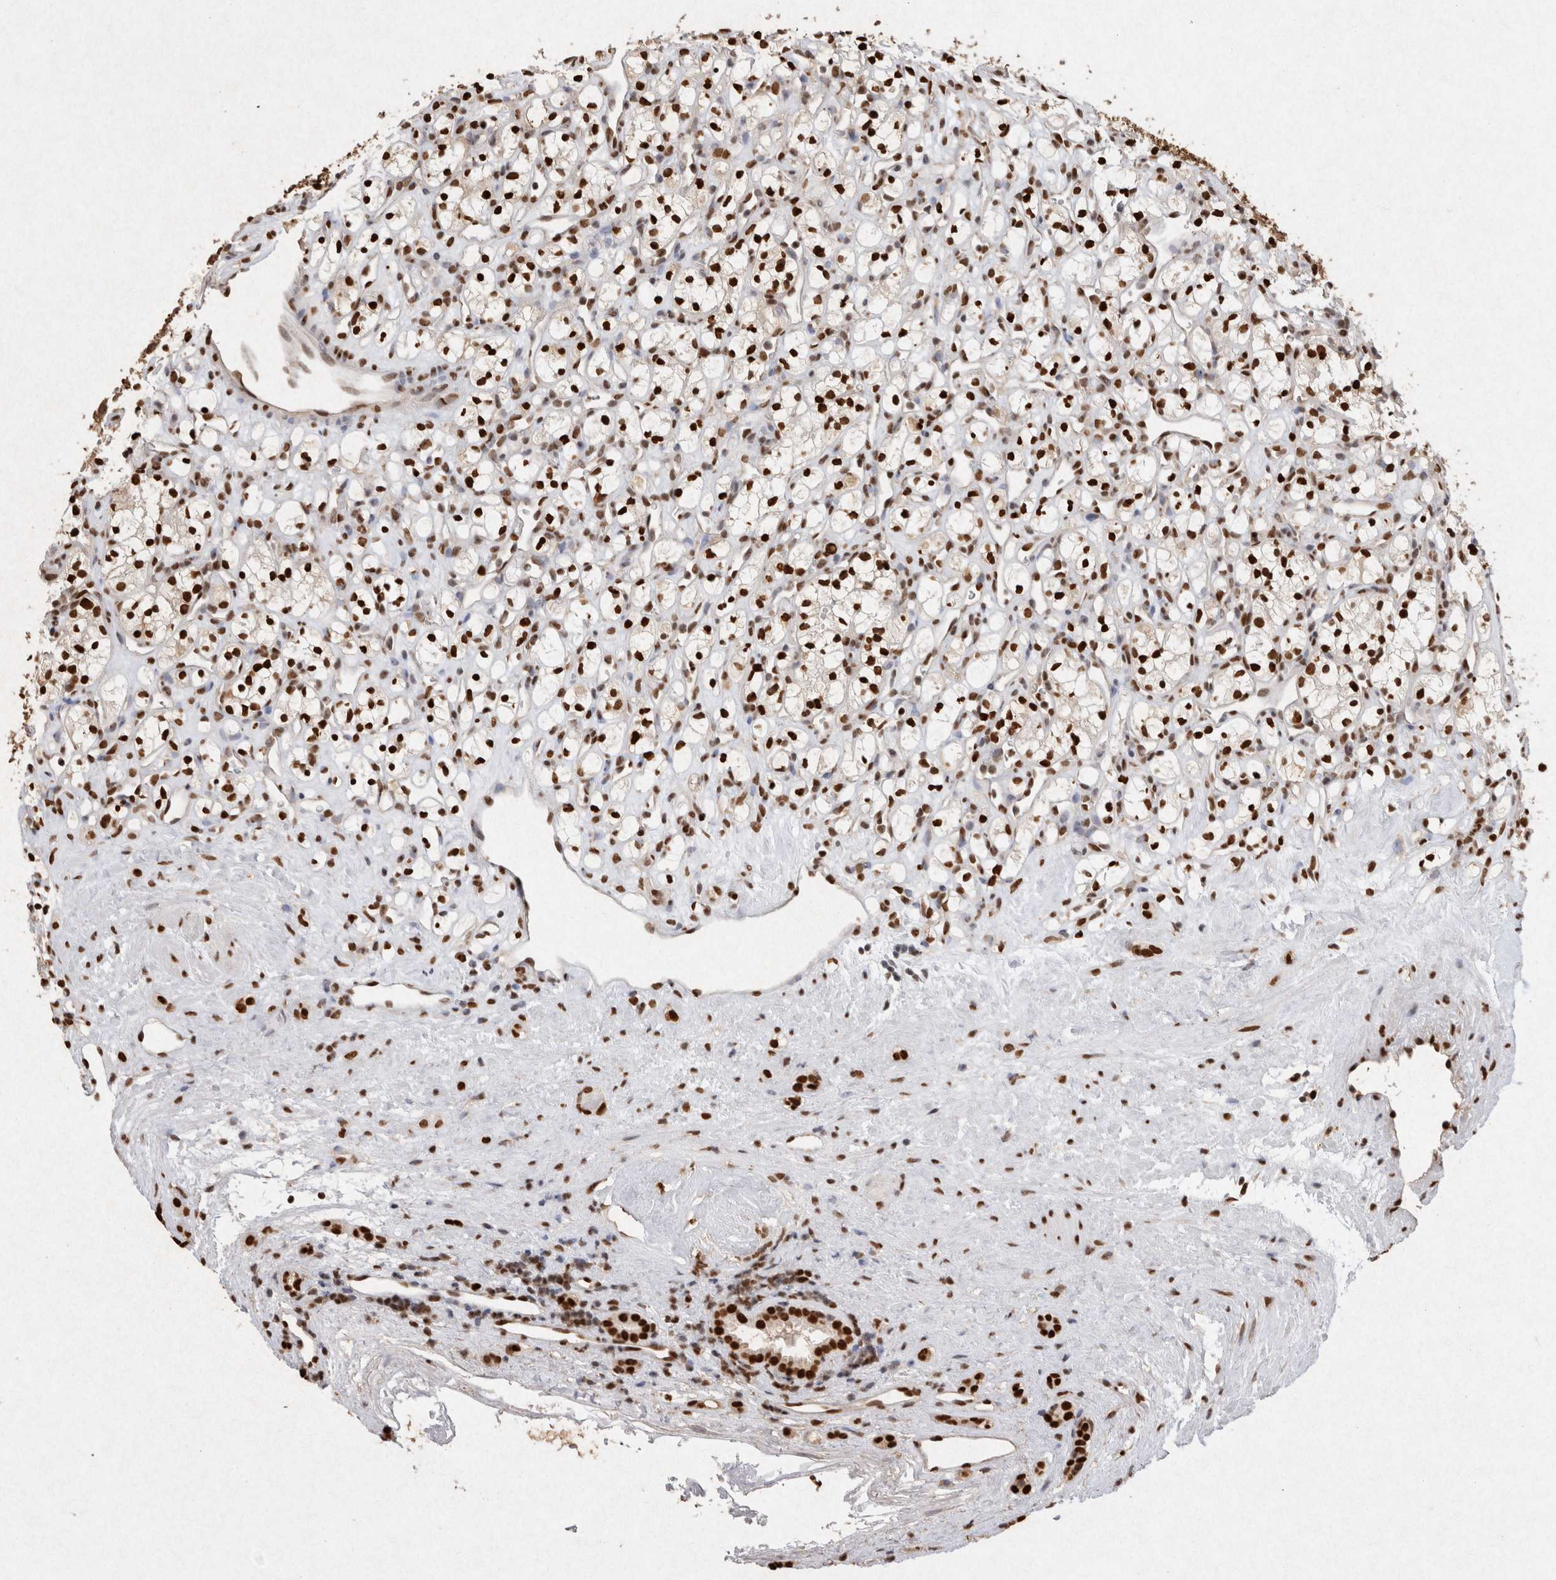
{"staining": {"intensity": "strong", "quantity": ">75%", "location": "nuclear"}, "tissue": "renal cancer", "cell_type": "Tumor cells", "image_type": "cancer", "snomed": [{"axis": "morphology", "description": "Adenocarcinoma, NOS"}, {"axis": "topography", "description": "Kidney"}], "caption": "A brown stain shows strong nuclear positivity of a protein in renal adenocarcinoma tumor cells. (DAB (3,3'-diaminobenzidine) IHC with brightfield microscopy, high magnification).", "gene": "HDGF", "patient": {"sex": "female", "age": 60}}